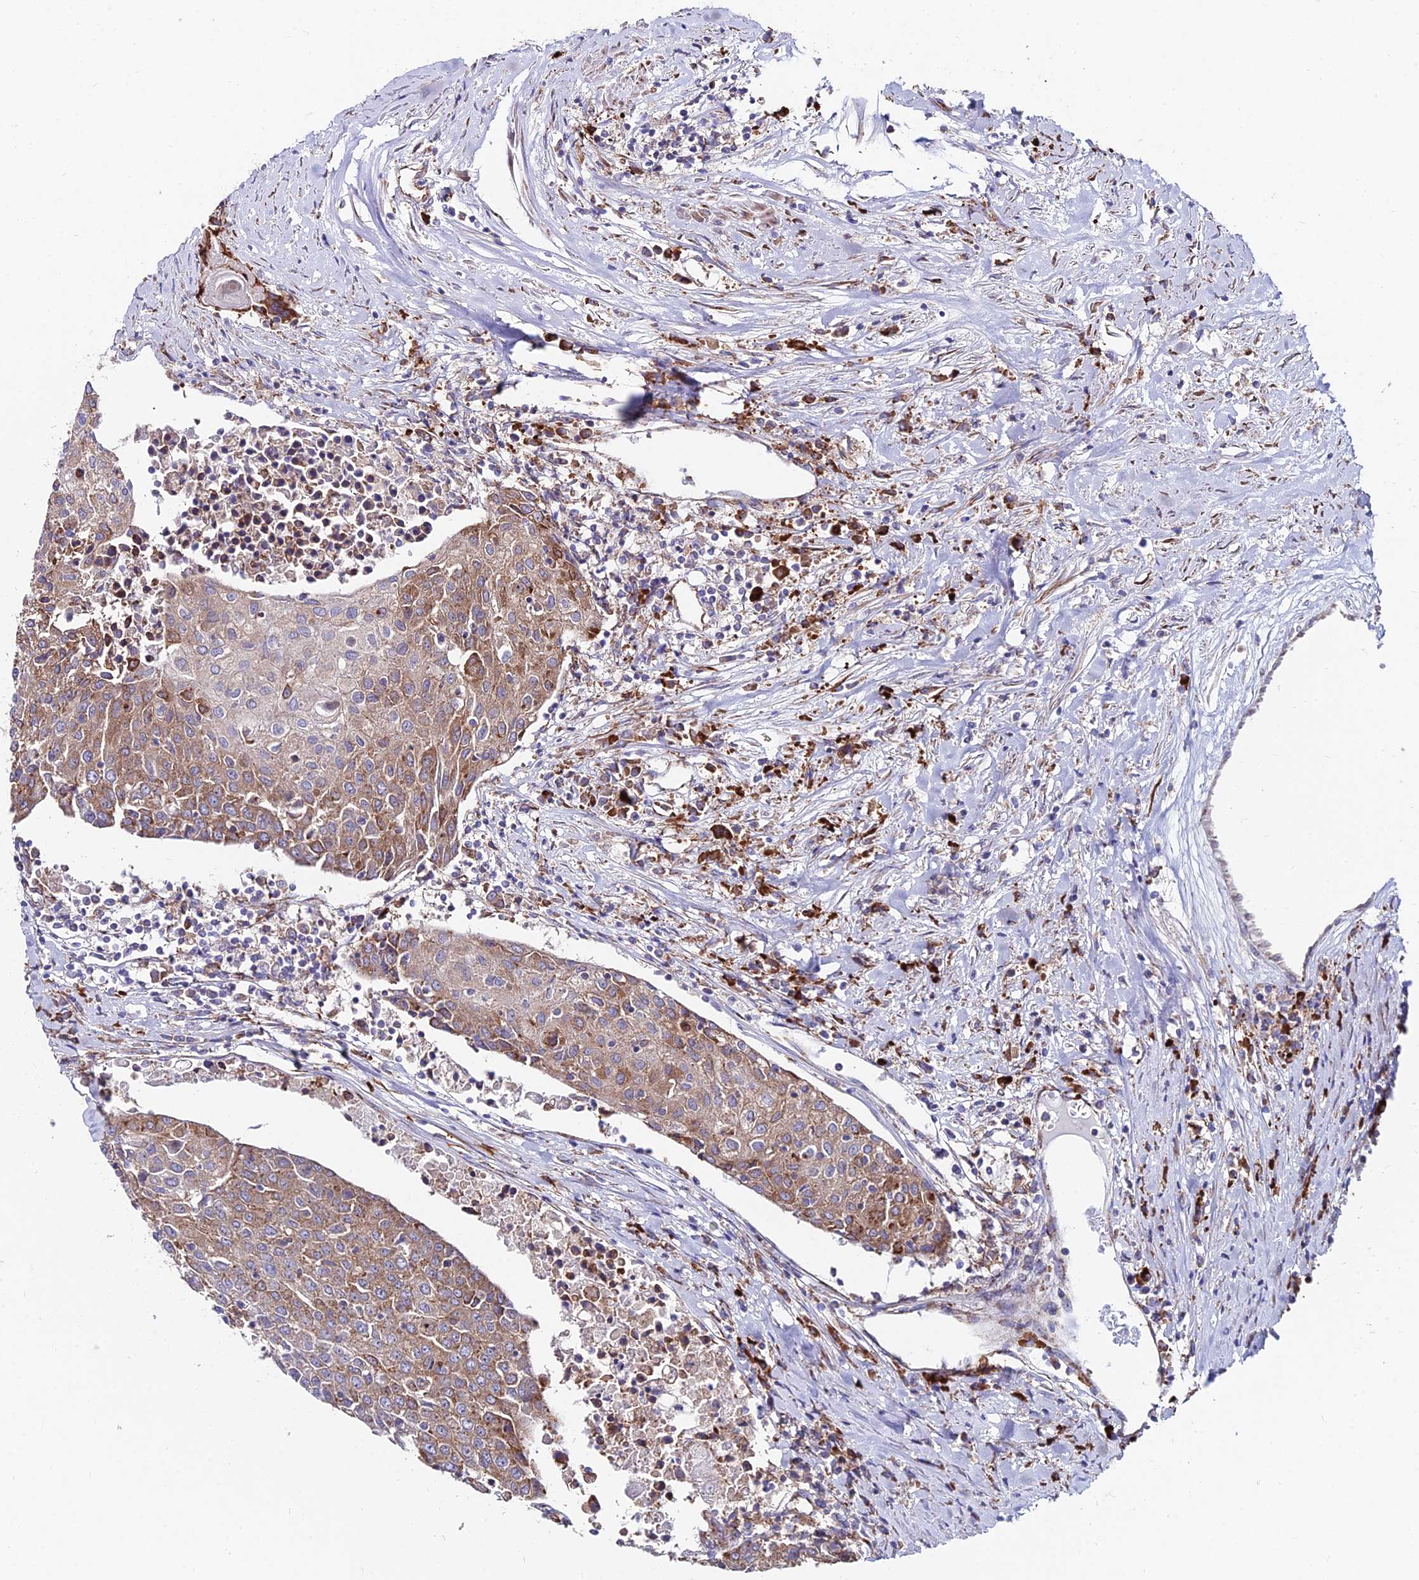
{"staining": {"intensity": "moderate", "quantity": "25%-75%", "location": "cytoplasmic/membranous"}, "tissue": "urothelial cancer", "cell_type": "Tumor cells", "image_type": "cancer", "snomed": [{"axis": "morphology", "description": "Urothelial carcinoma, High grade"}, {"axis": "topography", "description": "Urinary bladder"}], "caption": "Moderate cytoplasmic/membranous expression is seen in about 25%-75% of tumor cells in urothelial carcinoma (high-grade).", "gene": "EIF3K", "patient": {"sex": "female", "age": 85}}